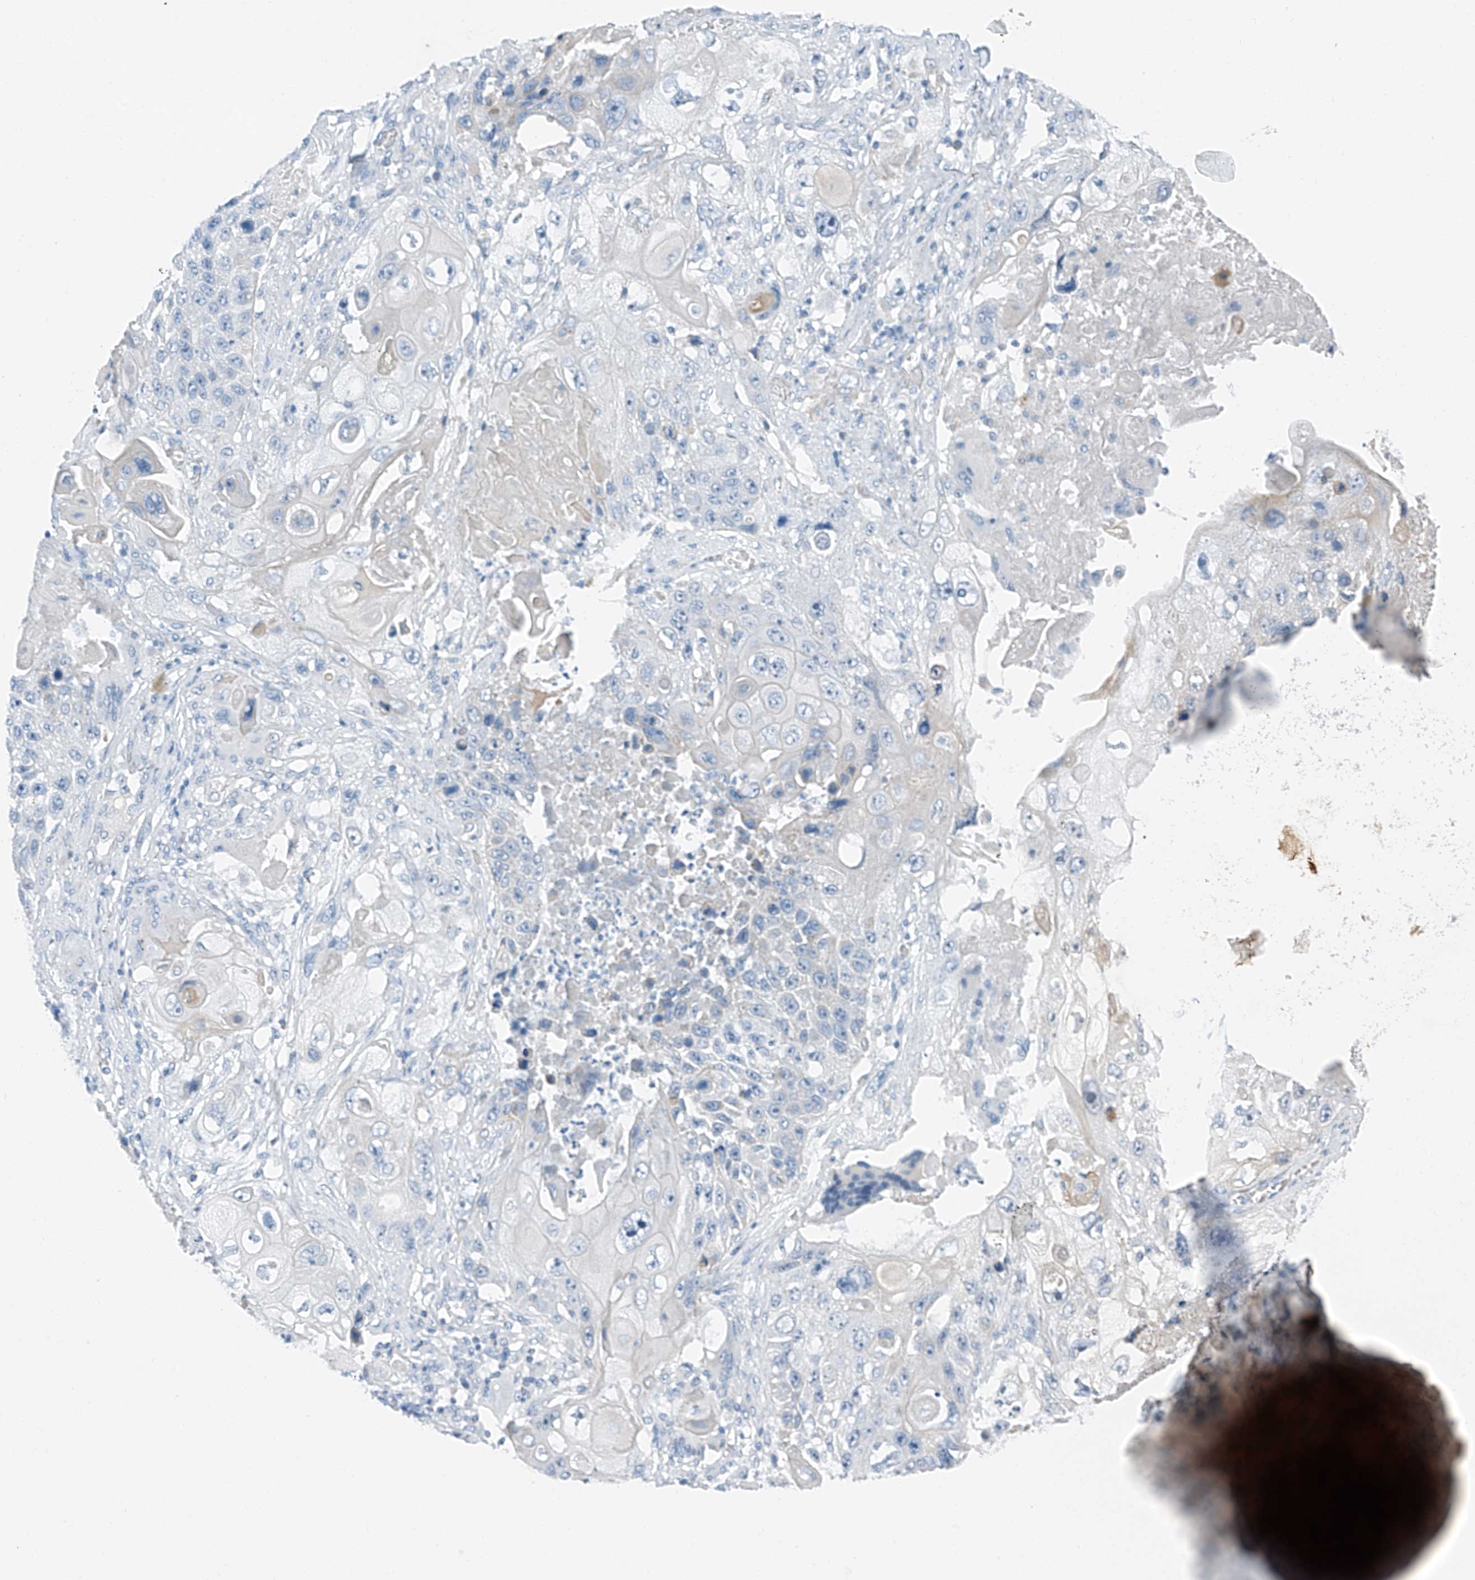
{"staining": {"intensity": "negative", "quantity": "none", "location": "none"}, "tissue": "lung cancer", "cell_type": "Tumor cells", "image_type": "cancer", "snomed": [{"axis": "morphology", "description": "Squamous cell carcinoma, NOS"}, {"axis": "topography", "description": "Lung"}], "caption": "Lung cancer (squamous cell carcinoma) stained for a protein using IHC reveals no staining tumor cells.", "gene": "MDGA1", "patient": {"sex": "male", "age": 61}}